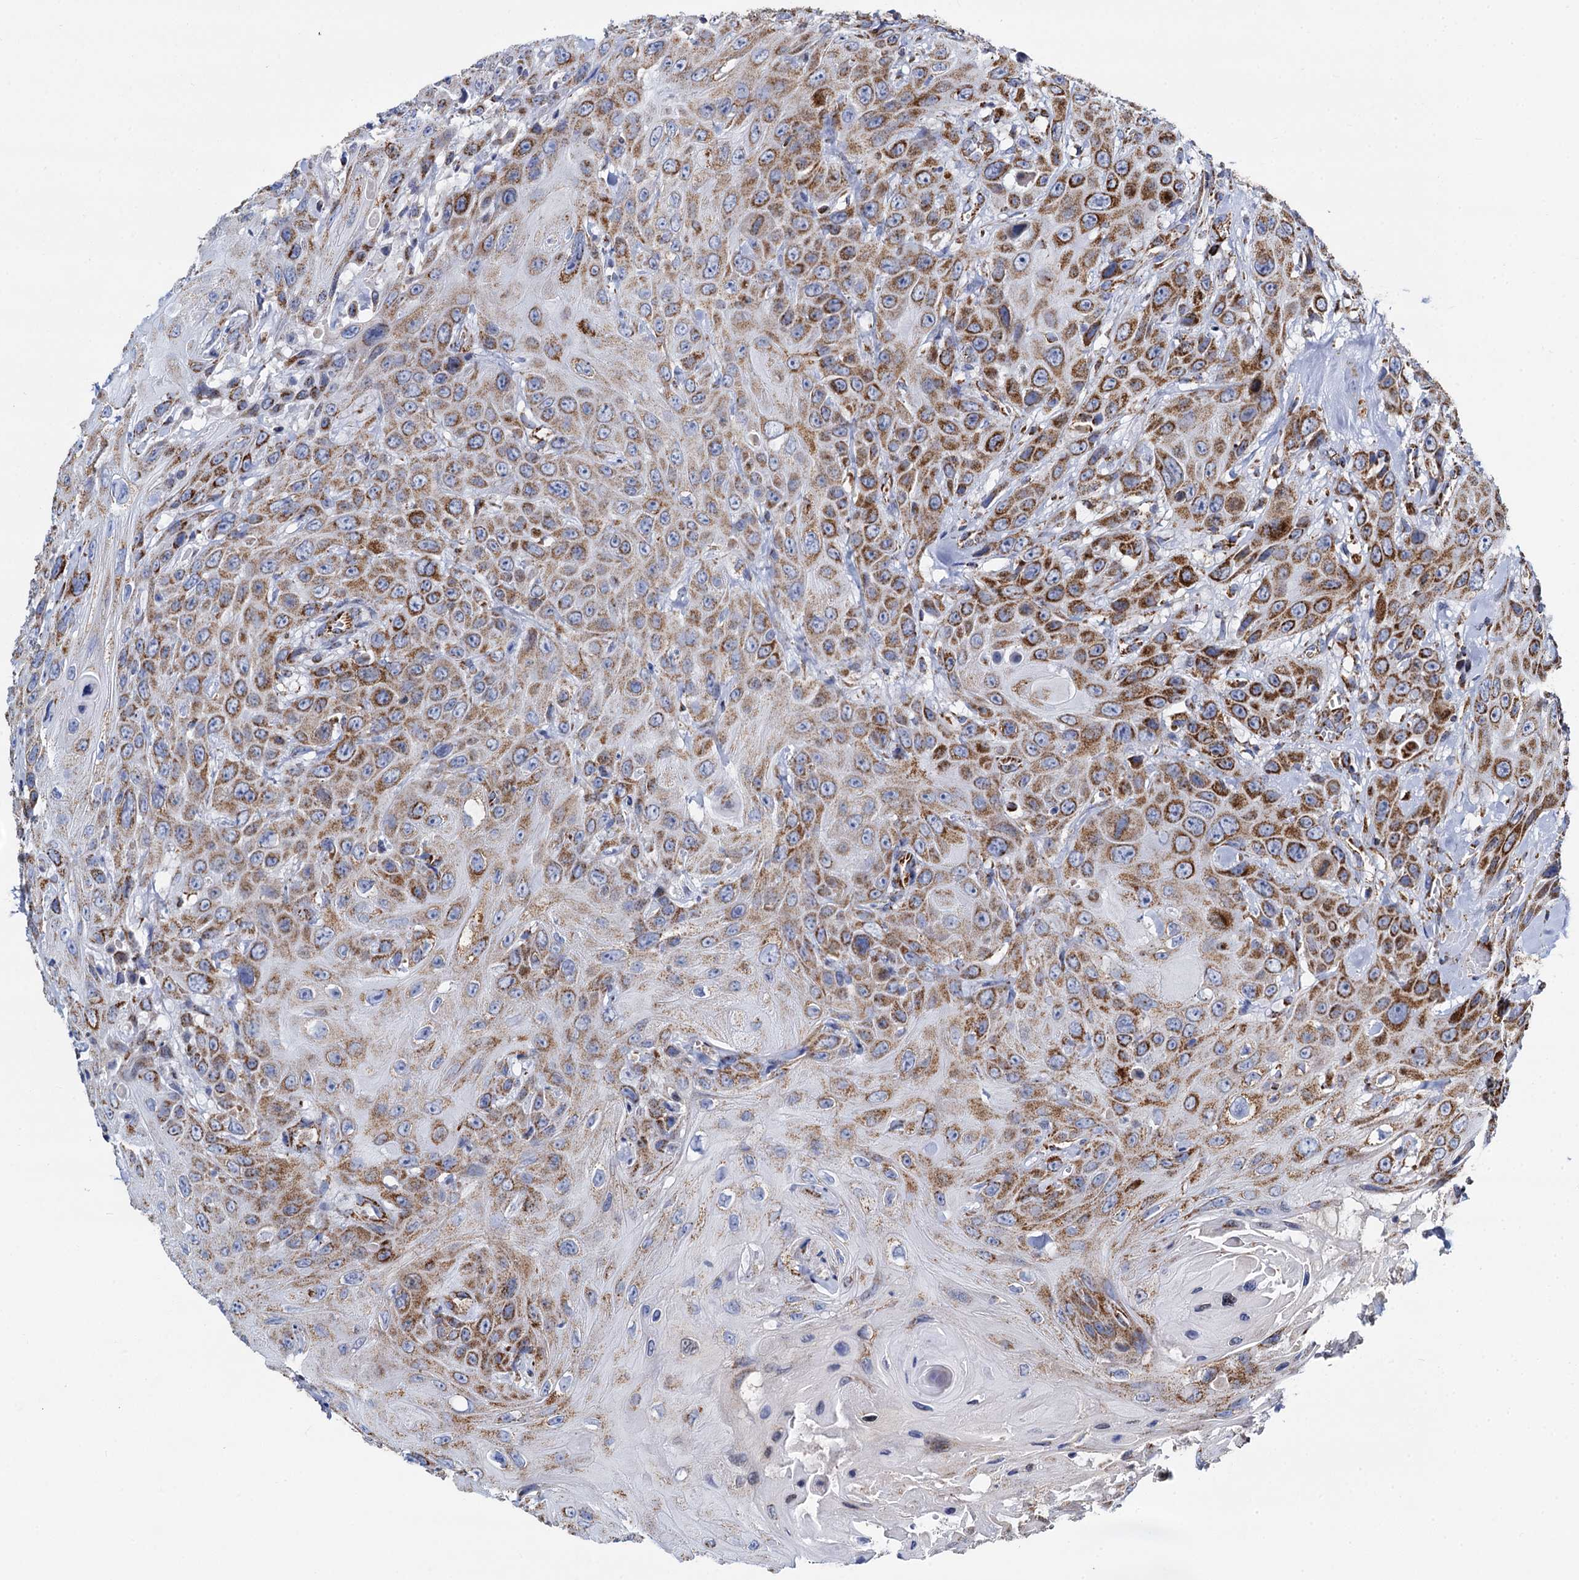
{"staining": {"intensity": "strong", "quantity": "25%-75%", "location": "cytoplasmic/membranous"}, "tissue": "head and neck cancer", "cell_type": "Tumor cells", "image_type": "cancer", "snomed": [{"axis": "morphology", "description": "Squamous cell carcinoma, NOS"}, {"axis": "topography", "description": "Head-Neck"}], "caption": "A brown stain highlights strong cytoplasmic/membranous positivity of a protein in human head and neck squamous cell carcinoma tumor cells.", "gene": "TIMM10", "patient": {"sex": "male", "age": 81}}